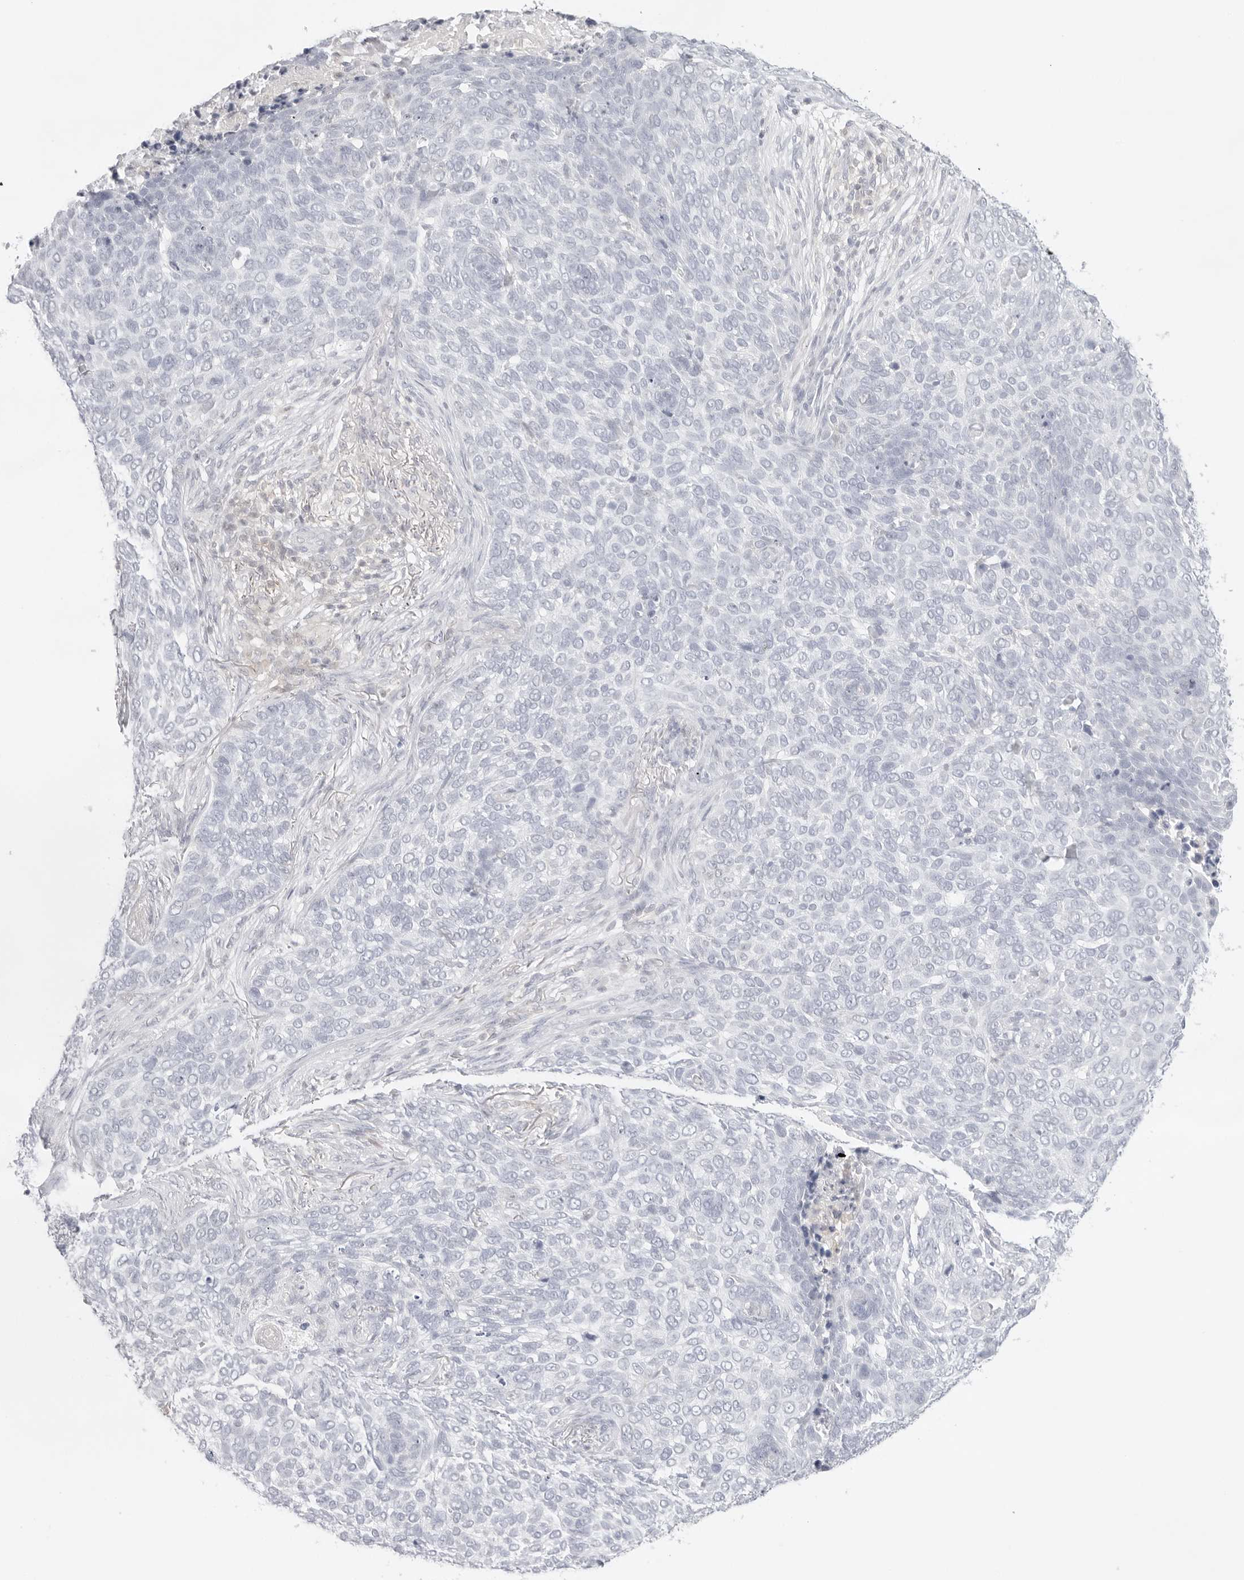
{"staining": {"intensity": "negative", "quantity": "none", "location": "none"}, "tissue": "skin cancer", "cell_type": "Tumor cells", "image_type": "cancer", "snomed": [{"axis": "morphology", "description": "Basal cell carcinoma"}, {"axis": "topography", "description": "Skin"}], "caption": "Human skin cancer (basal cell carcinoma) stained for a protein using immunohistochemistry (IHC) demonstrates no positivity in tumor cells.", "gene": "TNFRSF14", "patient": {"sex": "female", "age": 64}}